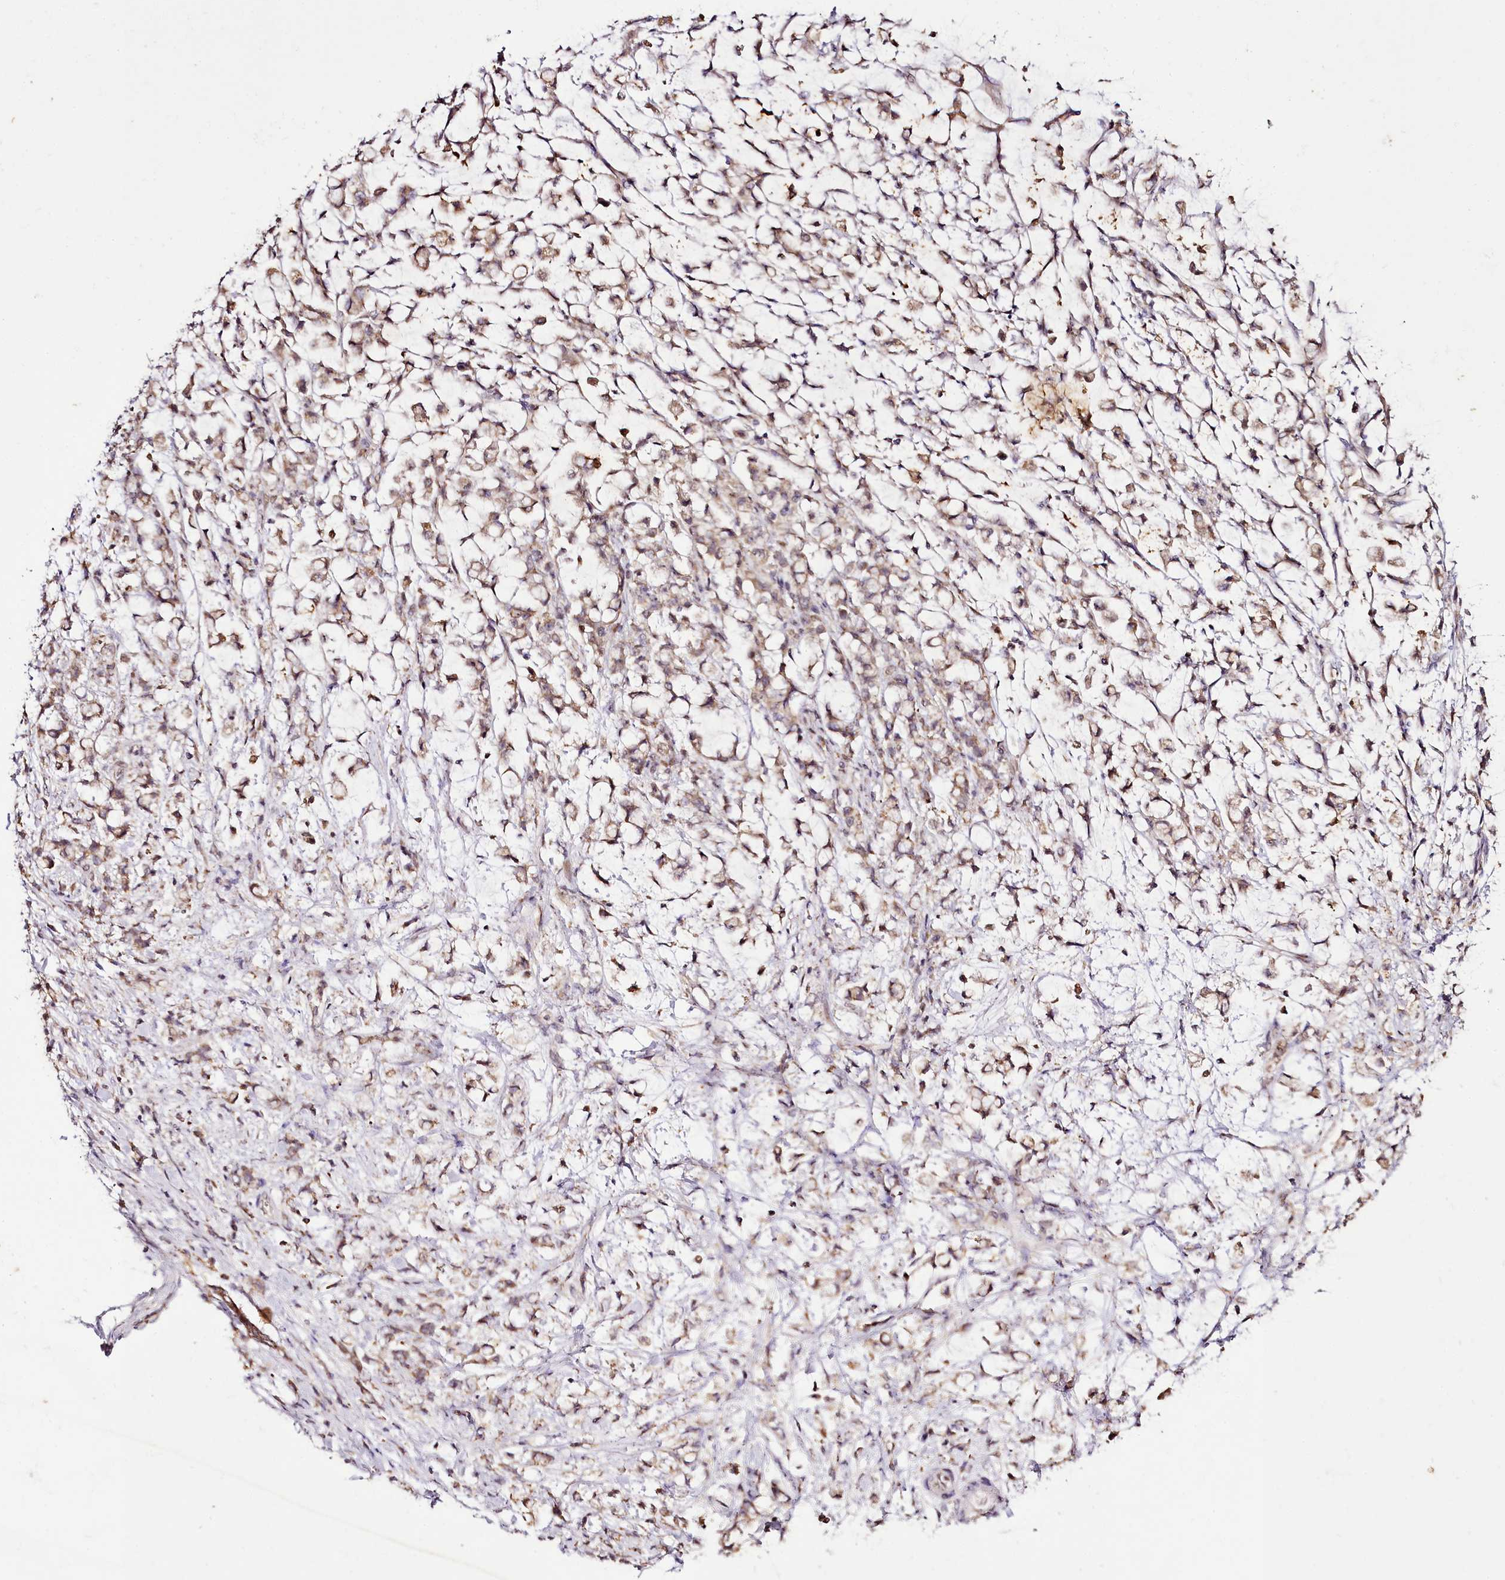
{"staining": {"intensity": "weak", "quantity": ">75%", "location": "cytoplasmic/membranous,nuclear"}, "tissue": "stomach cancer", "cell_type": "Tumor cells", "image_type": "cancer", "snomed": [{"axis": "morphology", "description": "Adenocarcinoma, NOS"}, {"axis": "topography", "description": "Stomach"}], "caption": "Adenocarcinoma (stomach) tissue reveals weak cytoplasmic/membranous and nuclear staining in about >75% of tumor cells", "gene": "EDIL3", "patient": {"sex": "female", "age": 60}}